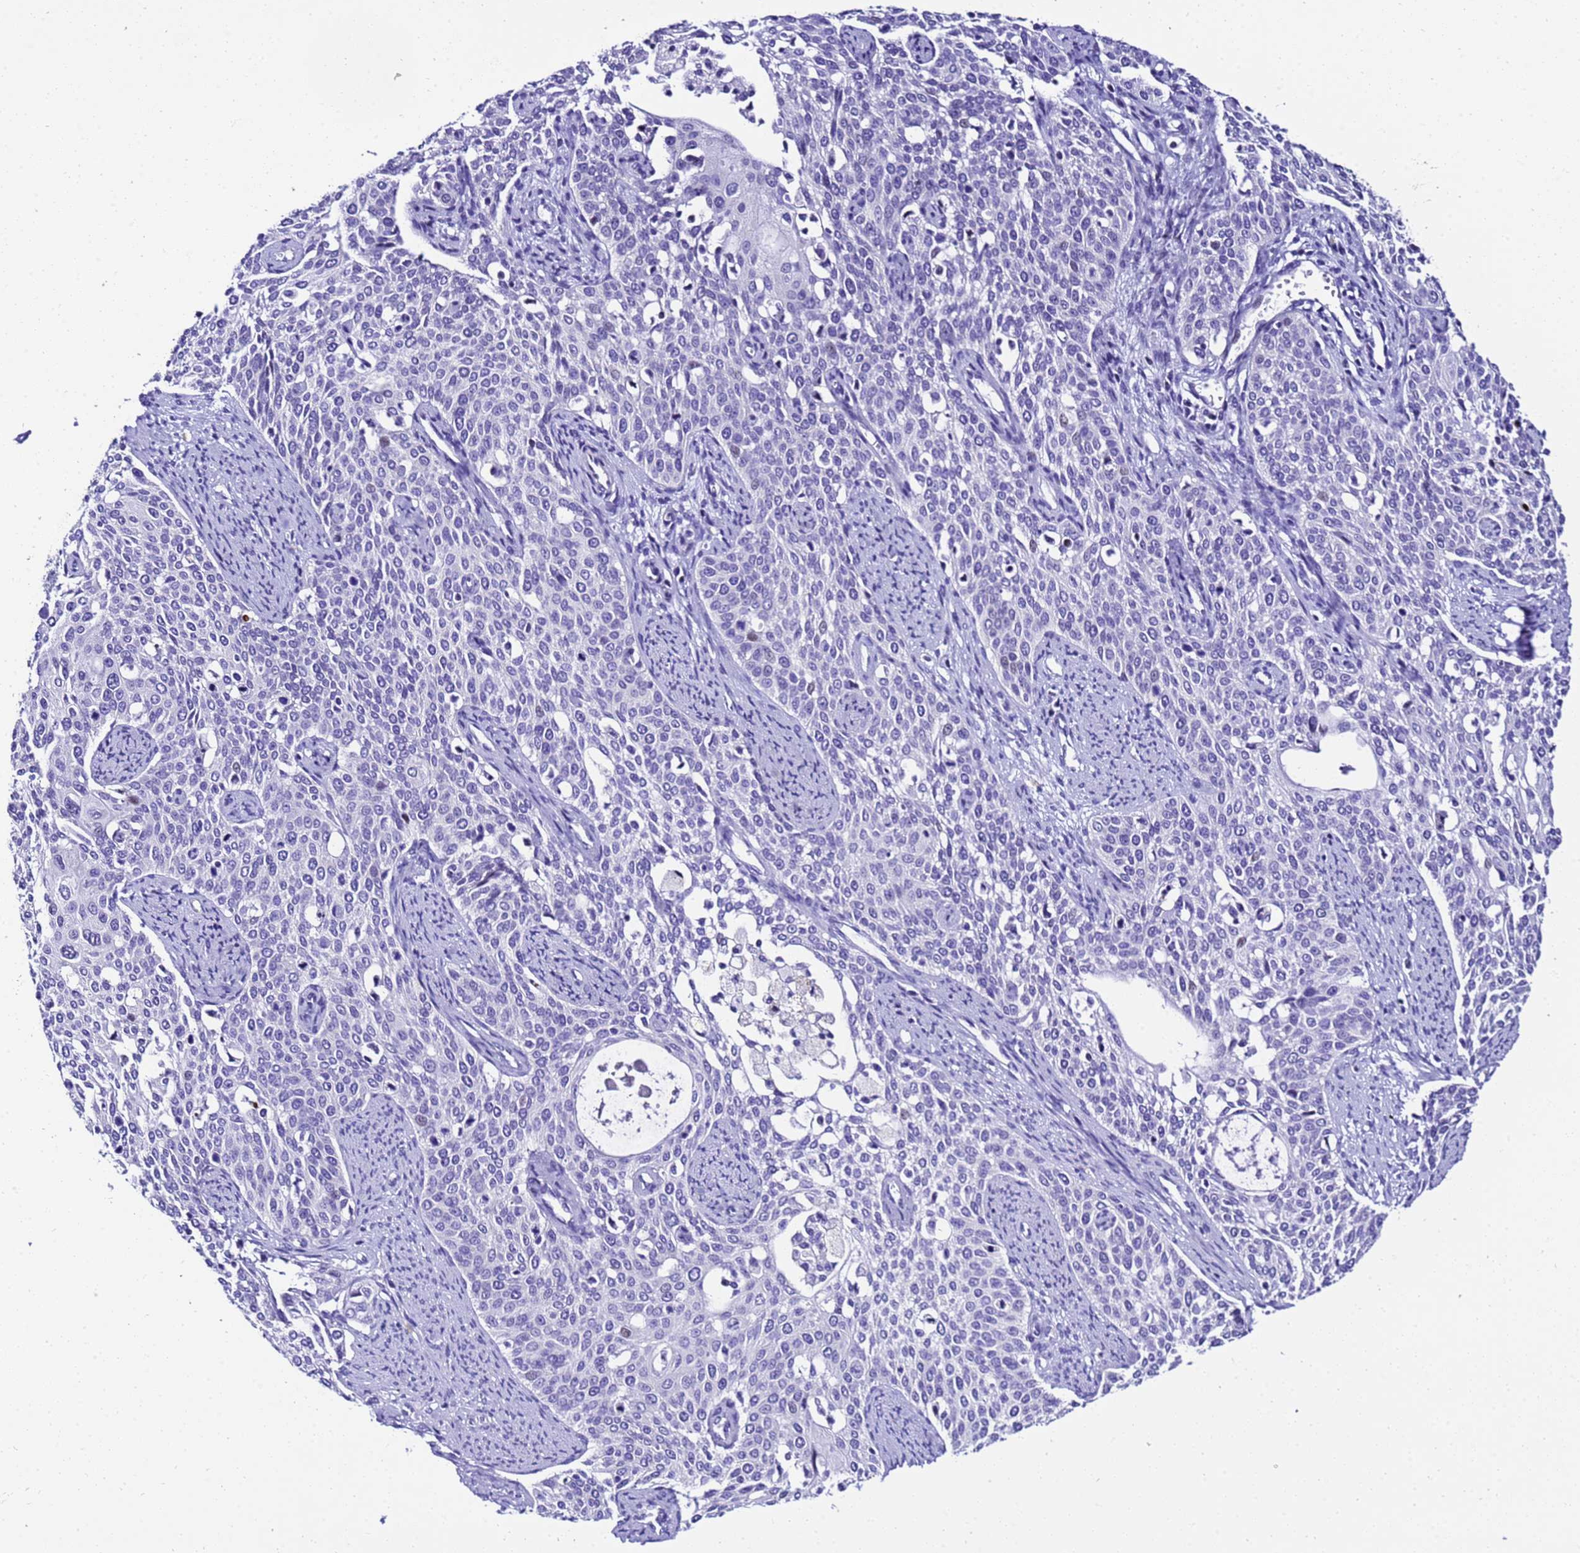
{"staining": {"intensity": "negative", "quantity": "none", "location": "none"}, "tissue": "cervical cancer", "cell_type": "Tumor cells", "image_type": "cancer", "snomed": [{"axis": "morphology", "description": "Squamous cell carcinoma, NOS"}, {"axis": "topography", "description": "Cervix"}], "caption": "This image is of squamous cell carcinoma (cervical) stained with immunohistochemistry to label a protein in brown with the nuclei are counter-stained blue. There is no positivity in tumor cells. Brightfield microscopy of immunohistochemistry (IHC) stained with DAB (brown) and hematoxylin (blue), captured at high magnification.", "gene": "ZNF417", "patient": {"sex": "female", "age": 44}}